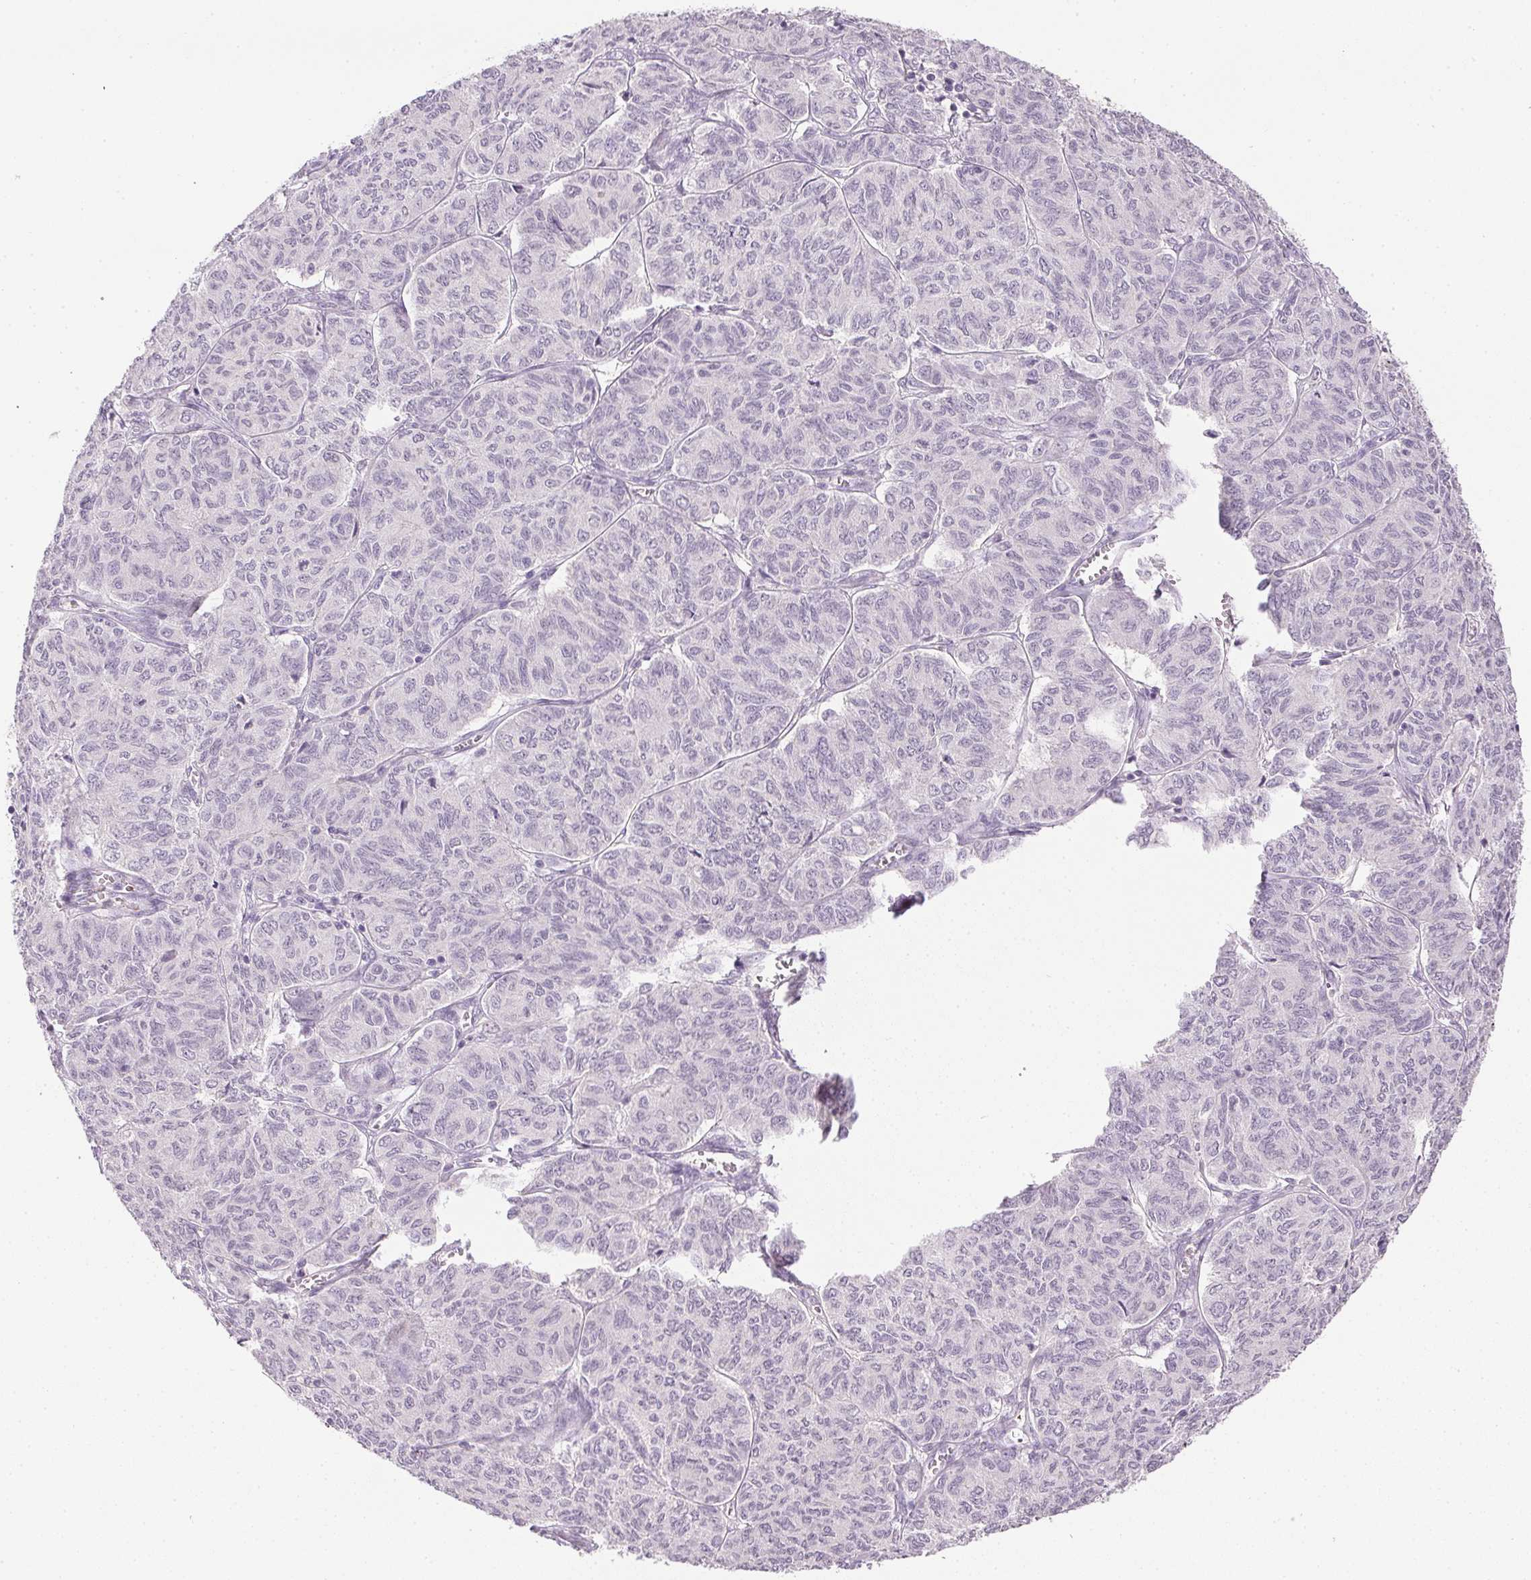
{"staining": {"intensity": "negative", "quantity": "none", "location": "none"}, "tissue": "ovarian cancer", "cell_type": "Tumor cells", "image_type": "cancer", "snomed": [{"axis": "morphology", "description": "Carcinoma, endometroid"}, {"axis": "topography", "description": "Ovary"}], "caption": "A micrograph of ovarian cancer stained for a protein displays no brown staining in tumor cells. (IHC, brightfield microscopy, high magnification).", "gene": "PRL", "patient": {"sex": "female", "age": 80}}